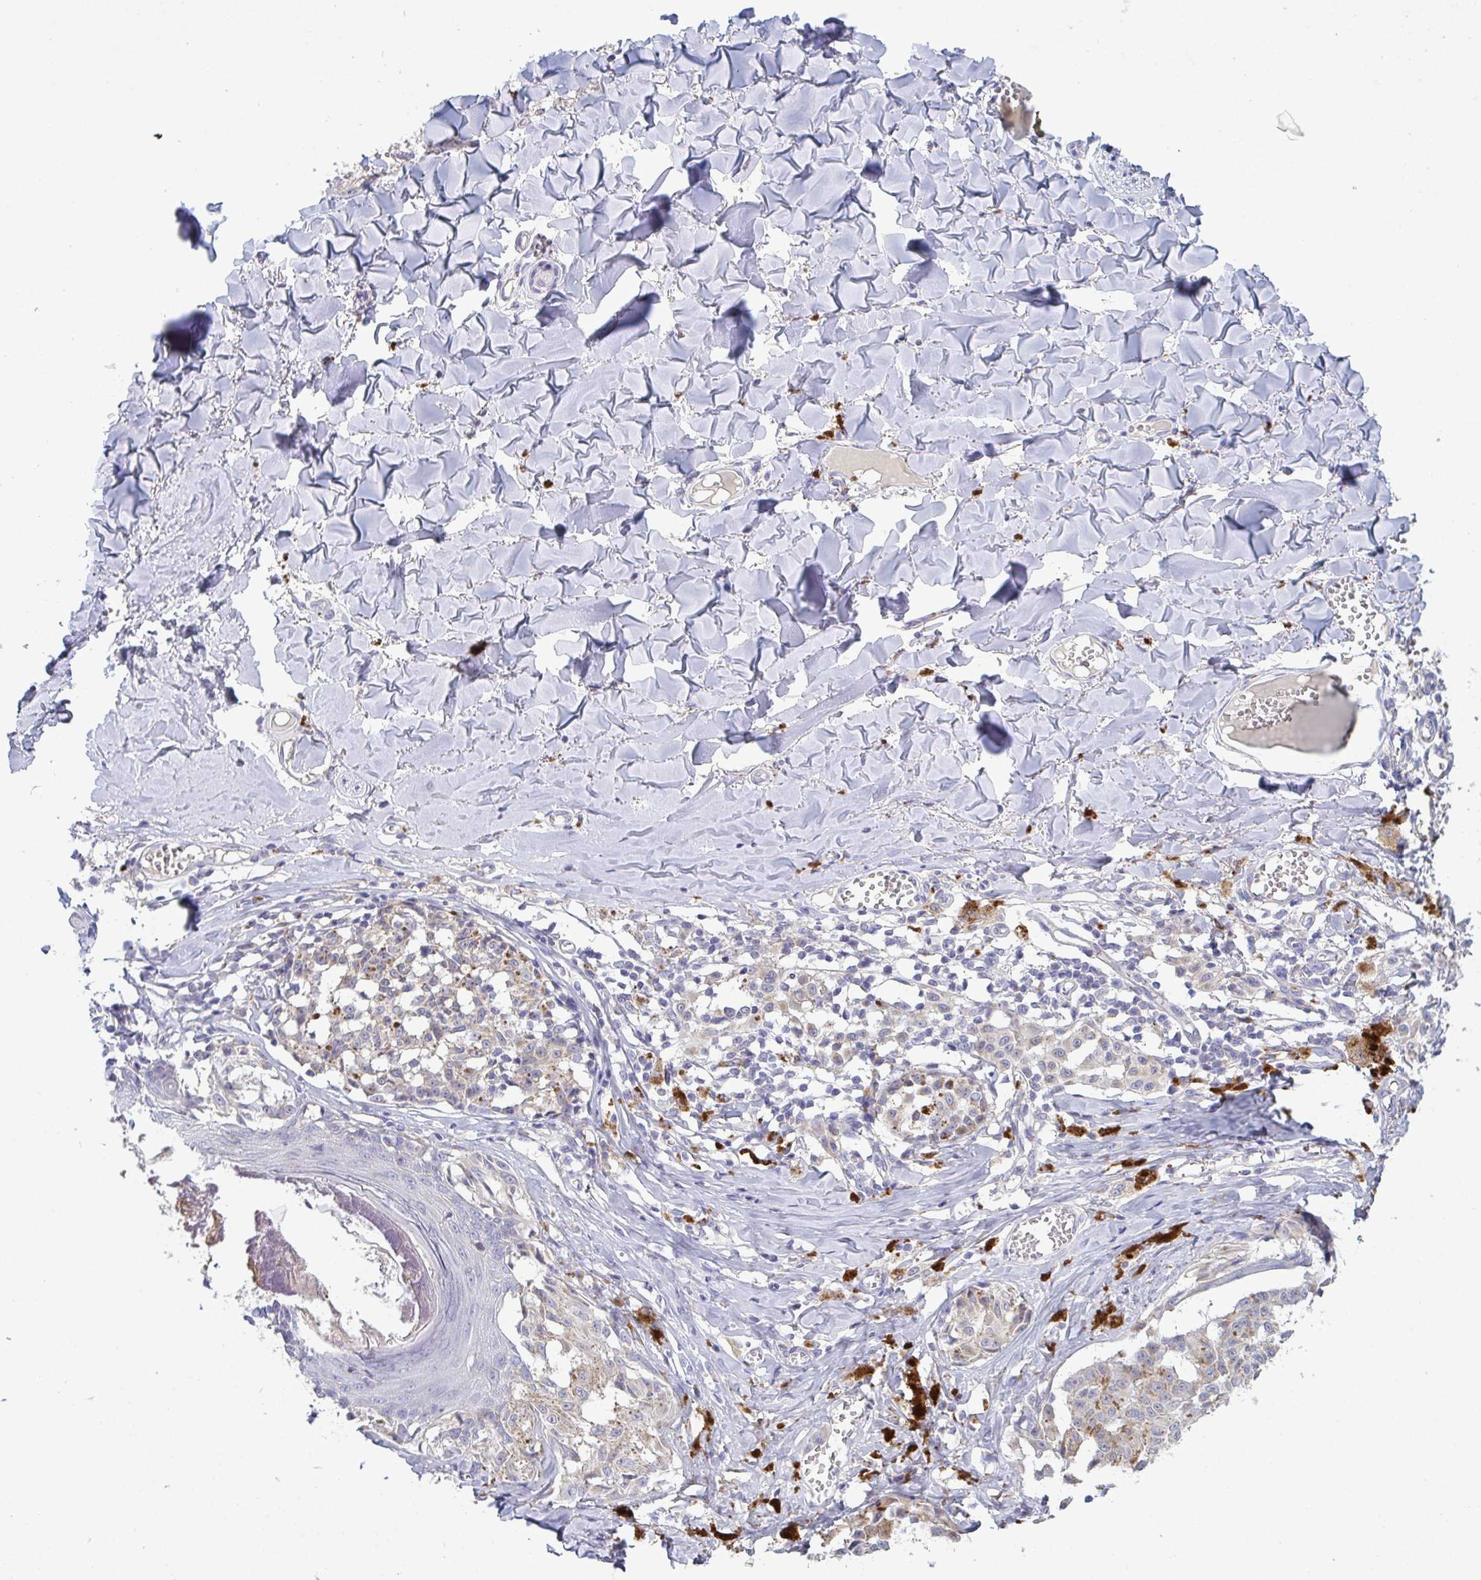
{"staining": {"intensity": "negative", "quantity": "none", "location": "none"}, "tissue": "melanoma", "cell_type": "Tumor cells", "image_type": "cancer", "snomed": [{"axis": "morphology", "description": "Malignant melanoma, NOS"}, {"axis": "topography", "description": "Skin"}], "caption": "Micrograph shows no protein positivity in tumor cells of malignant melanoma tissue.", "gene": "GALNT13", "patient": {"sex": "female", "age": 43}}